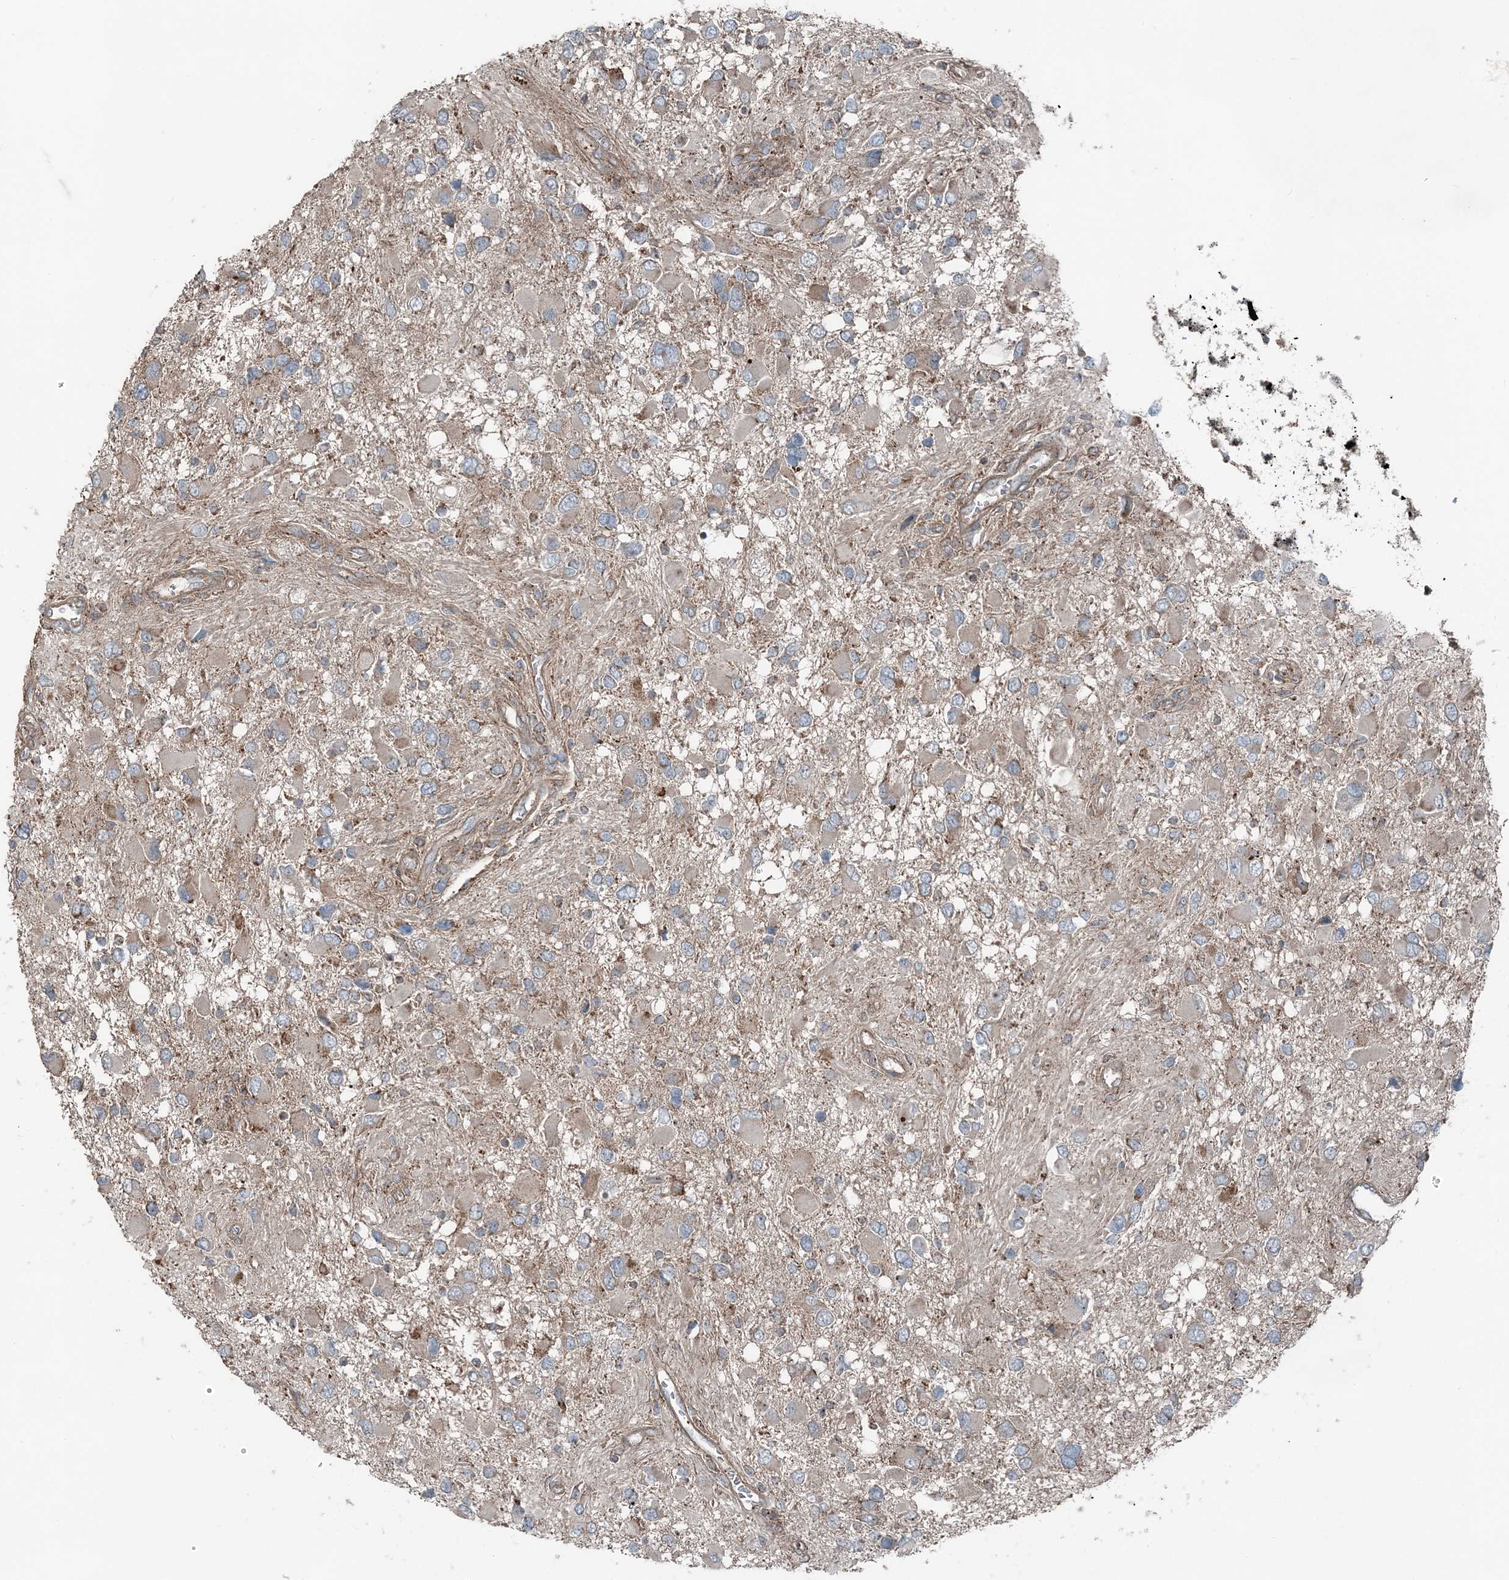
{"staining": {"intensity": "weak", "quantity": "<25%", "location": "cytoplasmic/membranous"}, "tissue": "glioma", "cell_type": "Tumor cells", "image_type": "cancer", "snomed": [{"axis": "morphology", "description": "Glioma, malignant, High grade"}, {"axis": "topography", "description": "Brain"}], "caption": "The immunohistochemistry (IHC) histopathology image has no significant staining in tumor cells of glioma tissue.", "gene": "KY", "patient": {"sex": "male", "age": 53}}